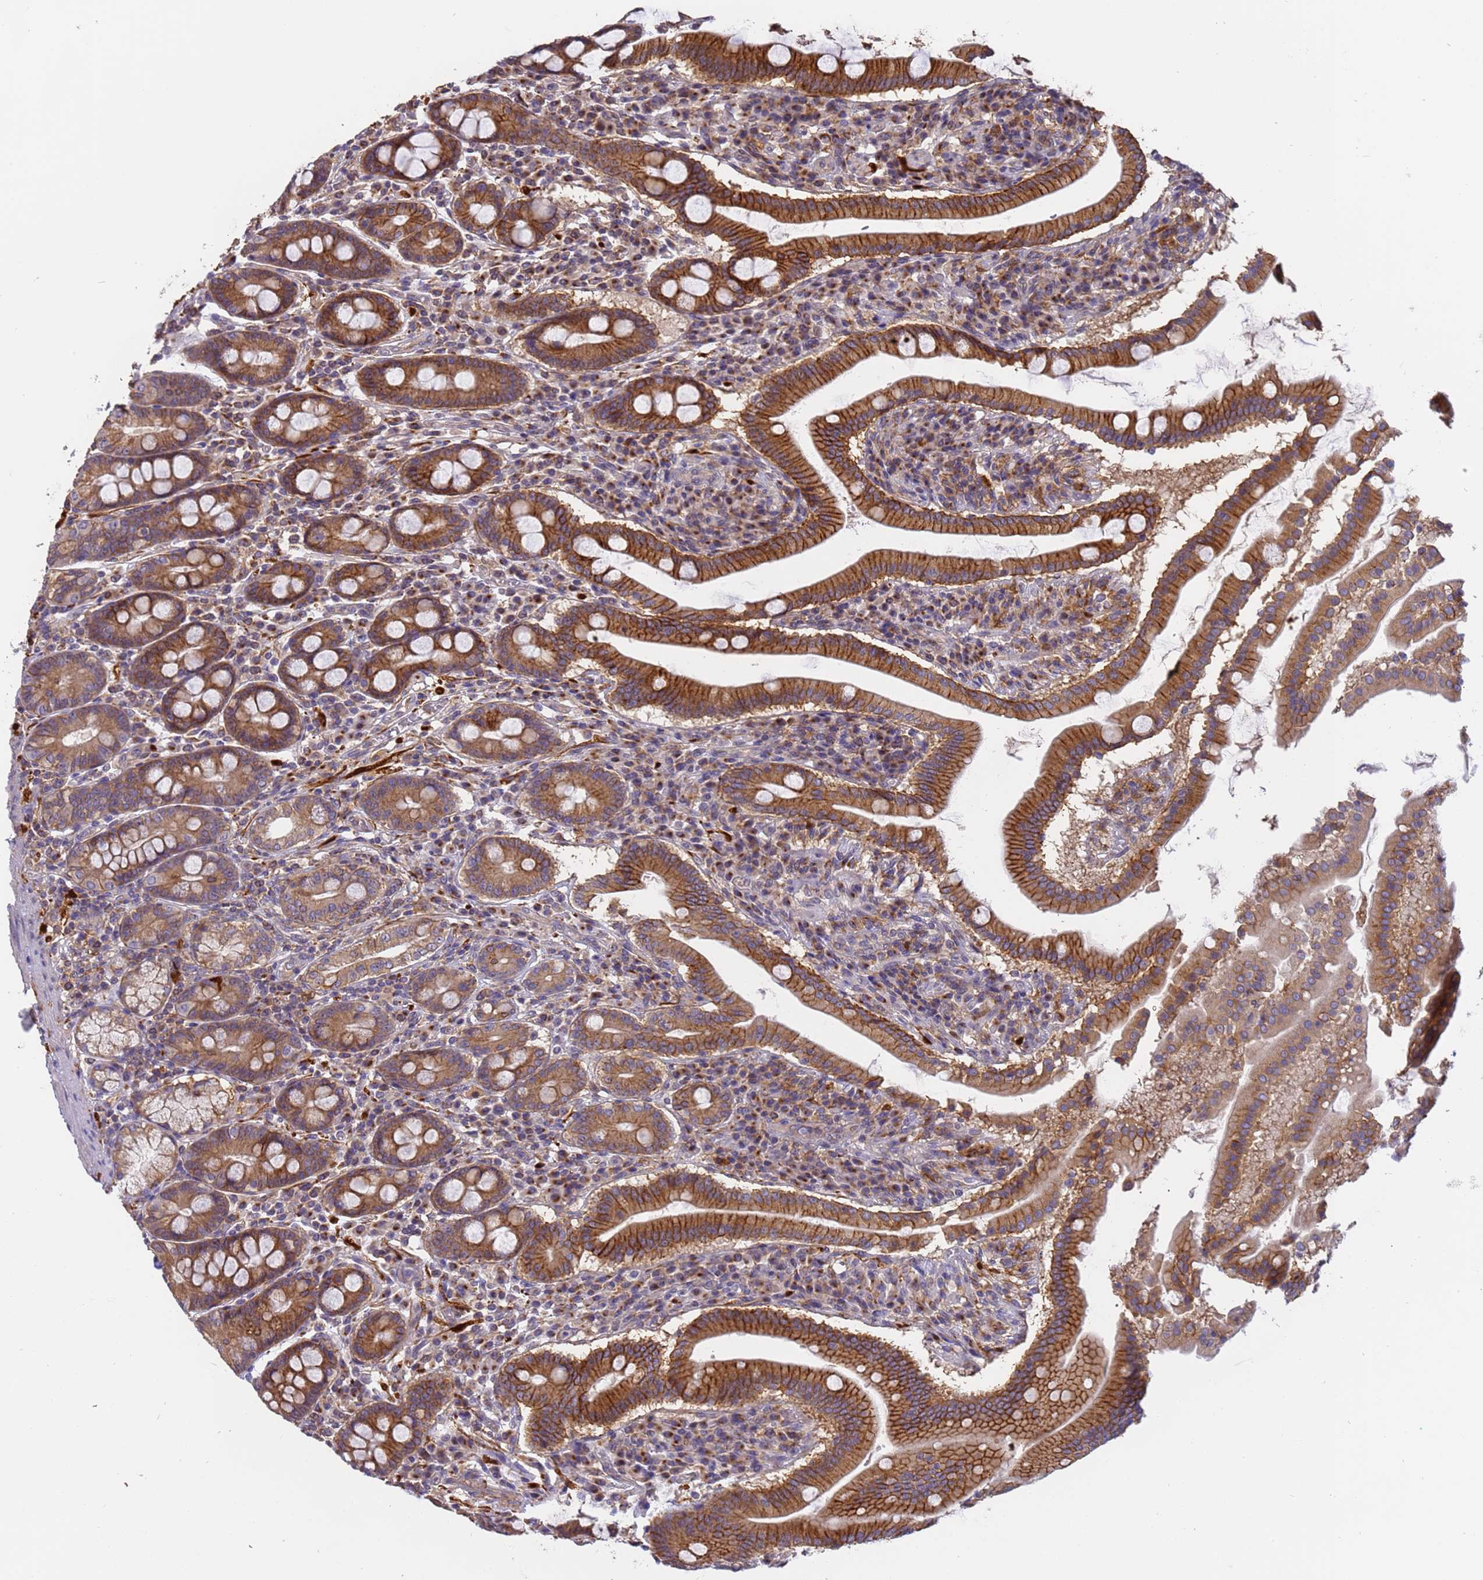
{"staining": {"intensity": "strong", "quantity": ">75%", "location": "cytoplasmic/membranous"}, "tissue": "duodenum", "cell_type": "Glandular cells", "image_type": "normal", "snomed": [{"axis": "morphology", "description": "Normal tissue, NOS"}, {"axis": "topography", "description": "Duodenum"}], "caption": "Protein positivity by immunohistochemistry demonstrates strong cytoplasmic/membranous staining in about >75% of glandular cells in normal duodenum.", "gene": "M6PR", "patient": {"sex": "male", "age": 50}}